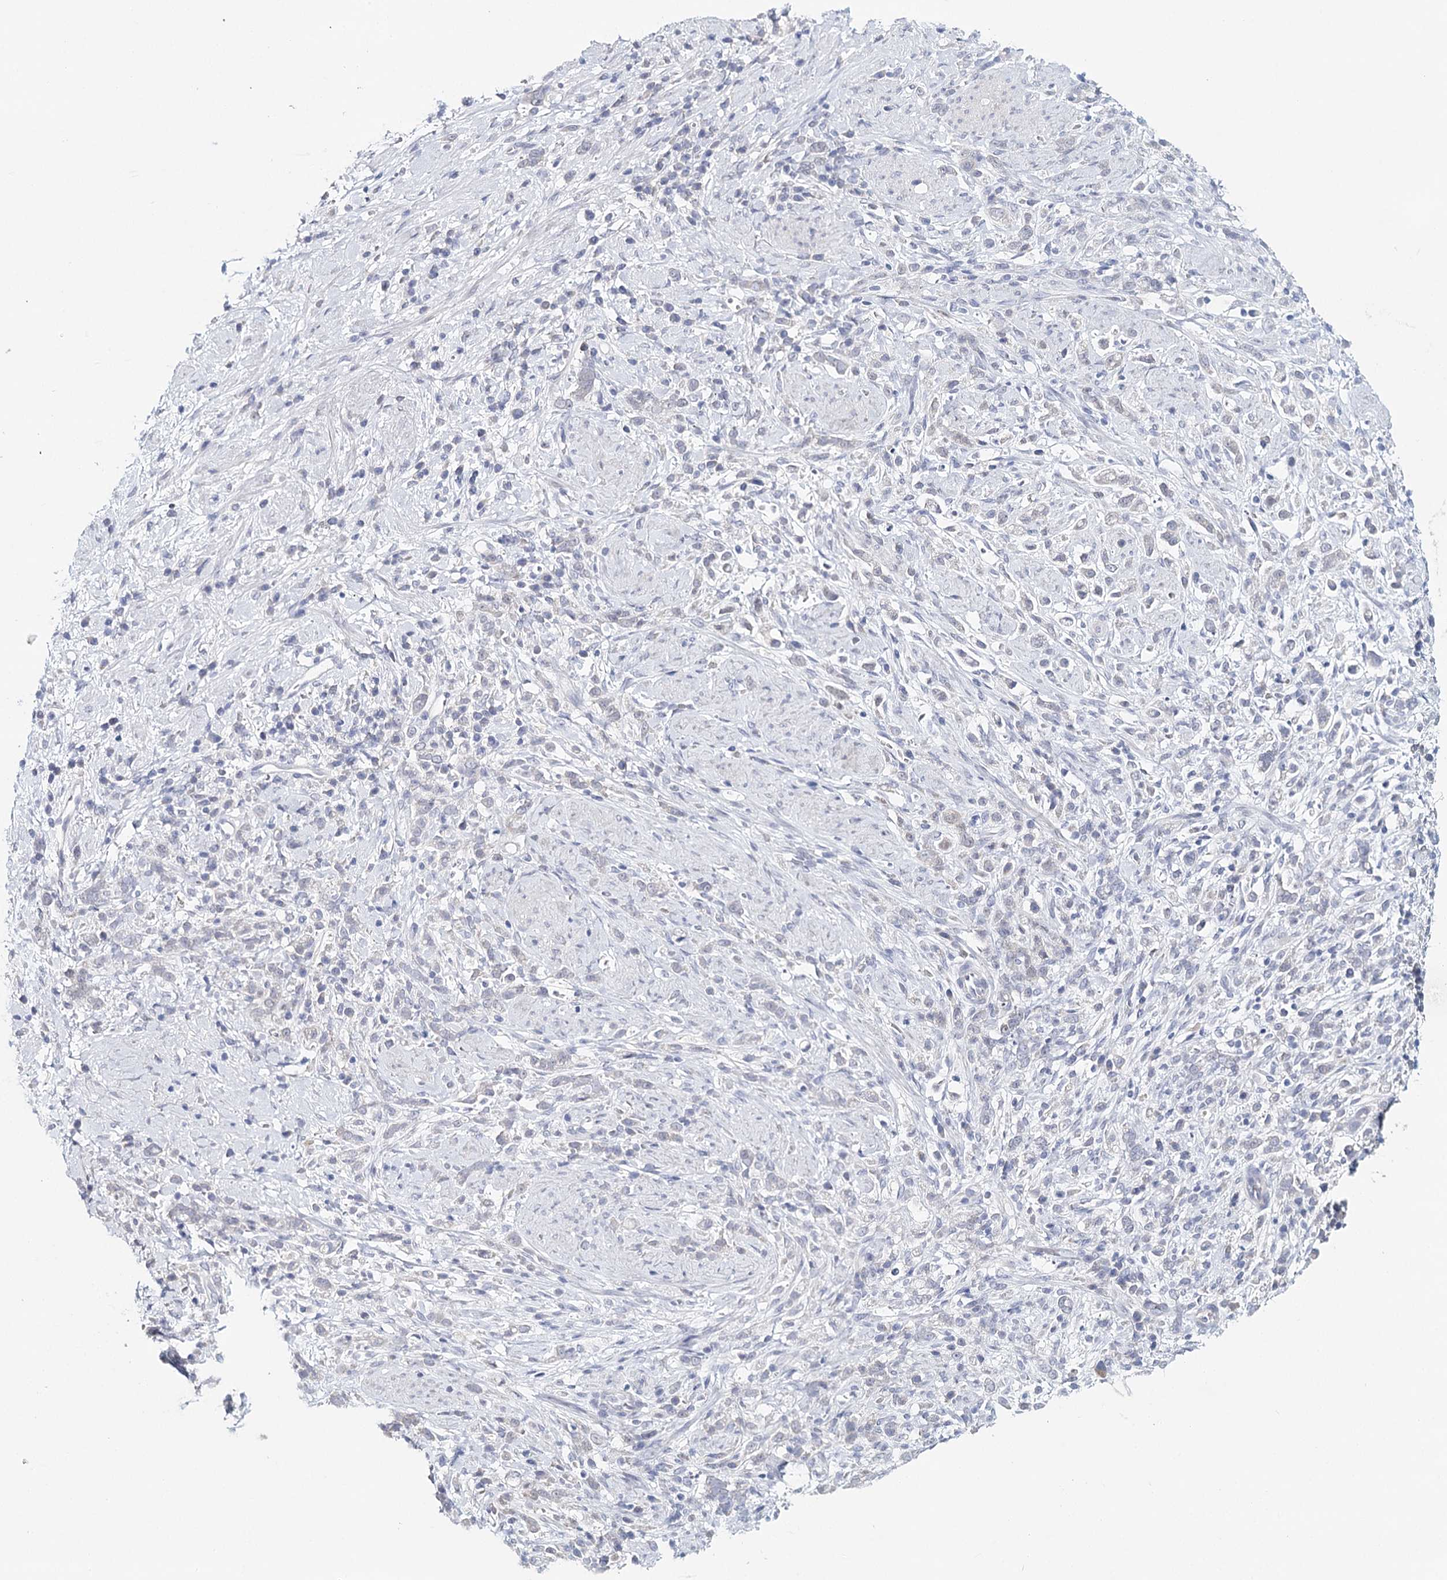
{"staining": {"intensity": "negative", "quantity": "none", "location": "none"}, "tissue": "stomach cancer", "cell_type": "Tumor cells", "image_type": "cancer", "snomed": [{"axis": "morphology", "description": "Adenocarcinoma, NOS"}, {"axis": "topography", "description": "Stomach"}], "caption": "High magnification brightfield microscopy of adenocarcinoma (stomach) stained with DAB (brown) and counterstained with hematoxylin (blue): tumor cells show no significant staining.", "gene": "HSPA4L", "patient": {"sex": "female", "age": 60}}